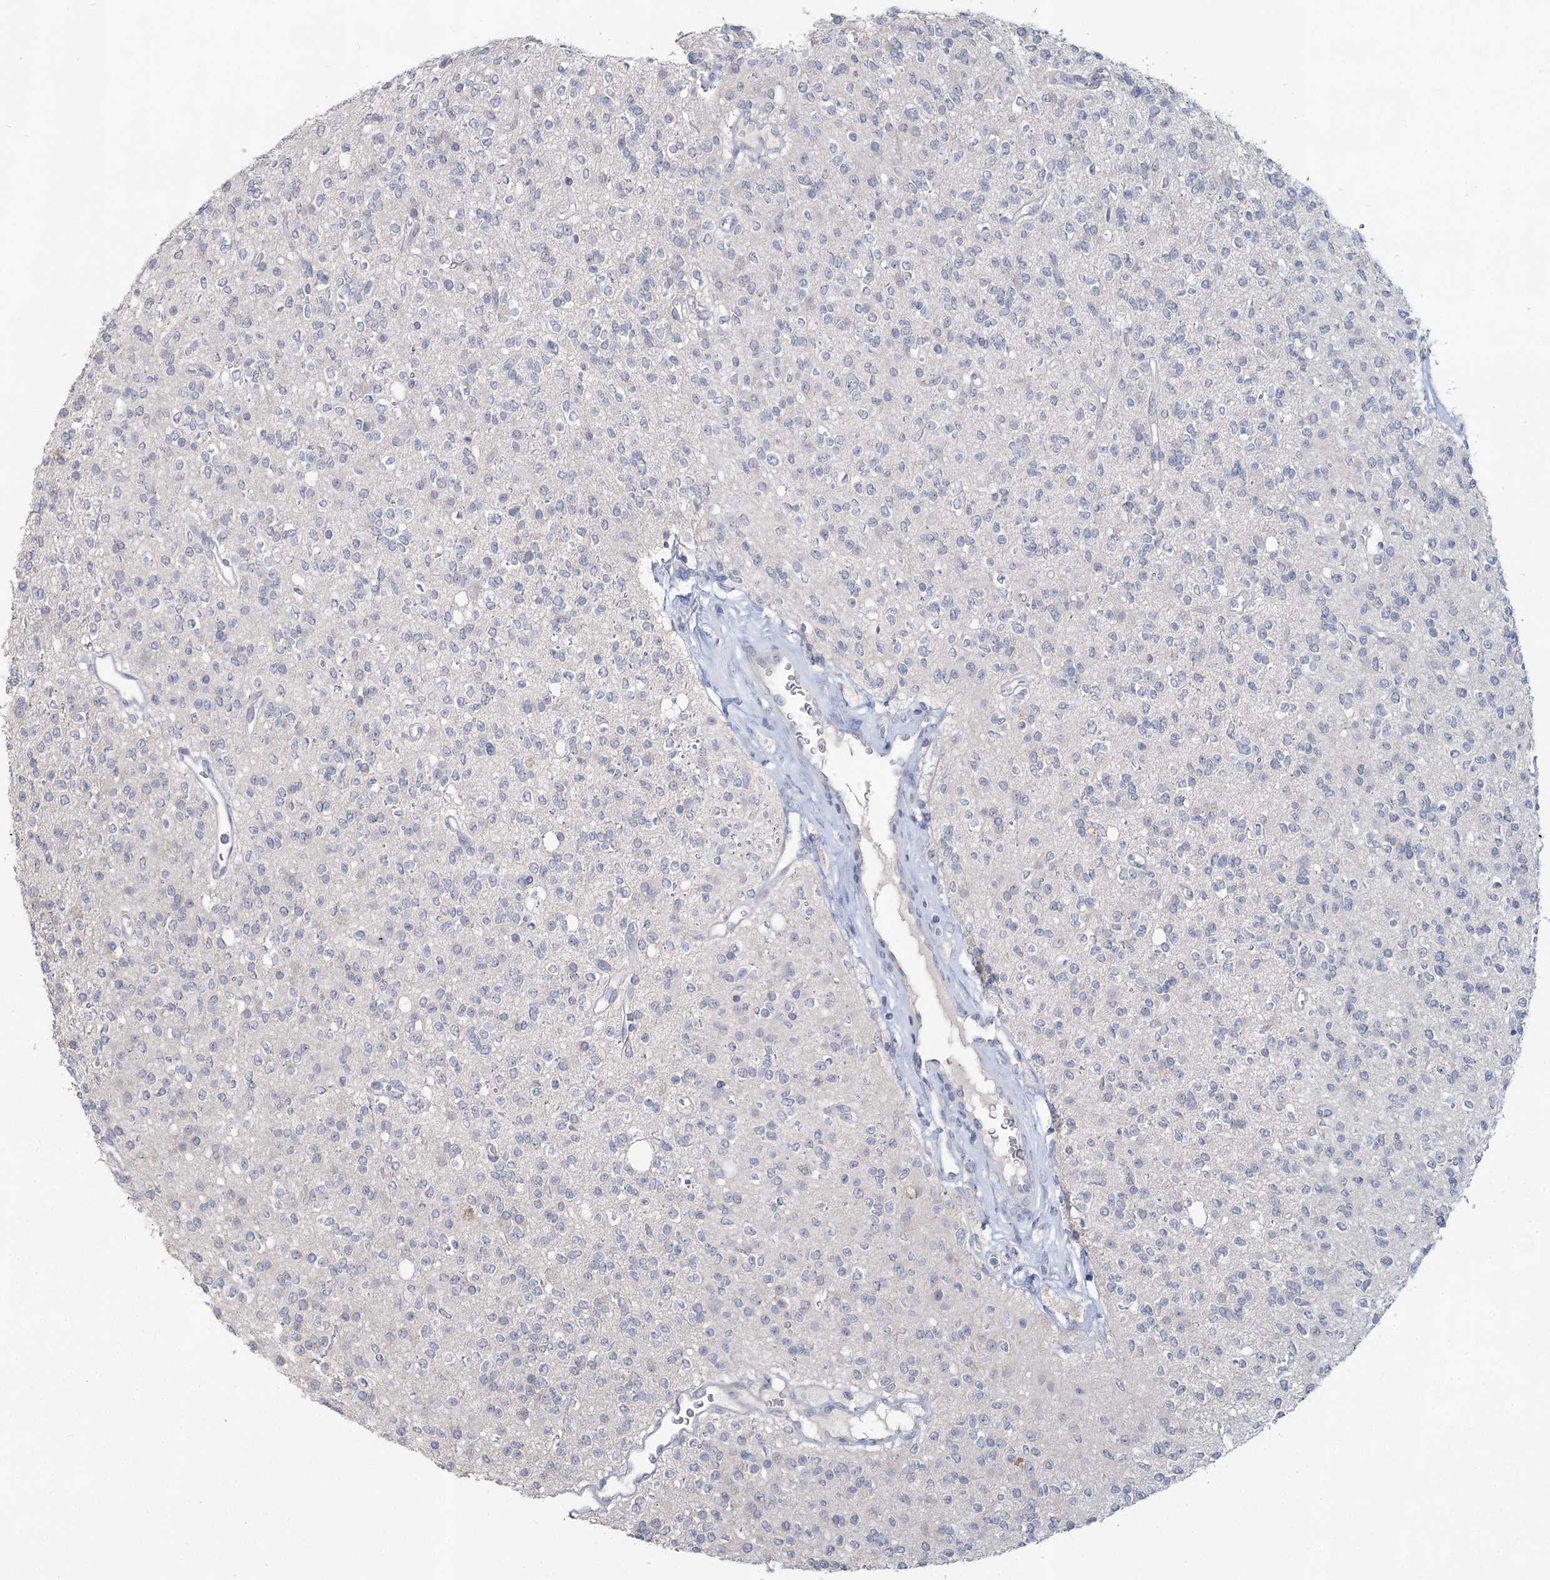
{"staining": {"intensity": "negative", "quantity": "none", "location": "none"}, "tissue": "glioma", "cell_type": "Tumor cells", "image_type": "cancer", "snomed": [{"axis": "morphology", "description": "Glioma, malignant, High grade"}, {"axis": "topography", "description": "Brain"}], "caption": "High magnification brightfield microscopy of glioma stained with DAB (3,3'-diaminobenzidine) (brown) and counterstained with hematoxylin (blue): tumor cells show no significant expression. Brightfield microscopy of immunohistochemistry (IHC) stained with DAB (brown) and hematoxylin (blue), captured at high magnification.", "gene": "SLC9A3", "patient": {"sex": "male", "age": 34}}